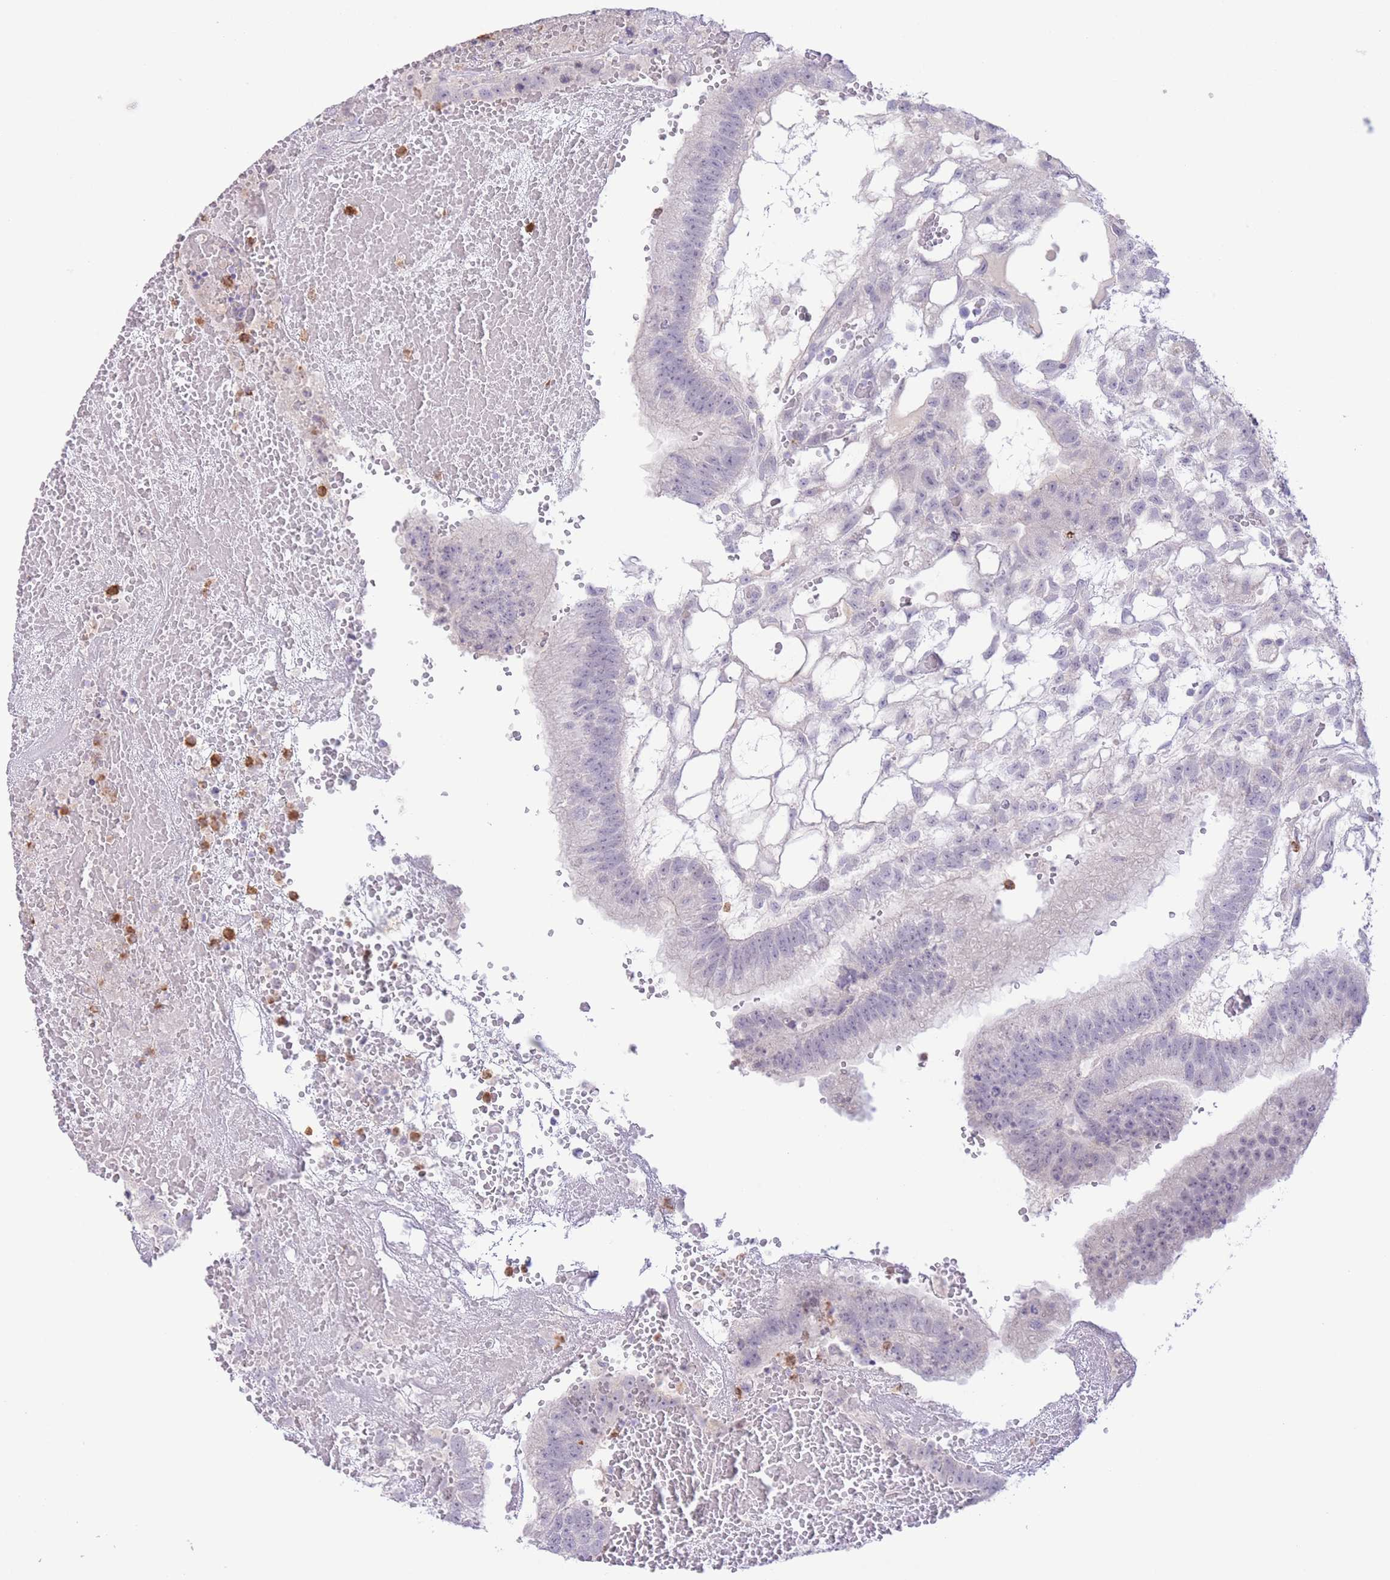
{"staining": {"intensity": "negative", "quantity": "none", "location": "none"}, "tissue": "testis cancer", "cell_type": "Tumor cells", "image_type": "cancer", "snomed": [{"axis": "morphology", "description": "Normal tissue, NOS"}, {"axis": "morphology", "description": "Carcinoma, Embryonal, NOS"}, {"axis": "topography", "description": "Testis"}], "caption": "Human embryonal carcinoma (testis) stained for a protein using immunohistochemistry reveals no staining in tumor cells.", "gene": "LCLAT1", "patient": {"sex": "male", "age": 32}}